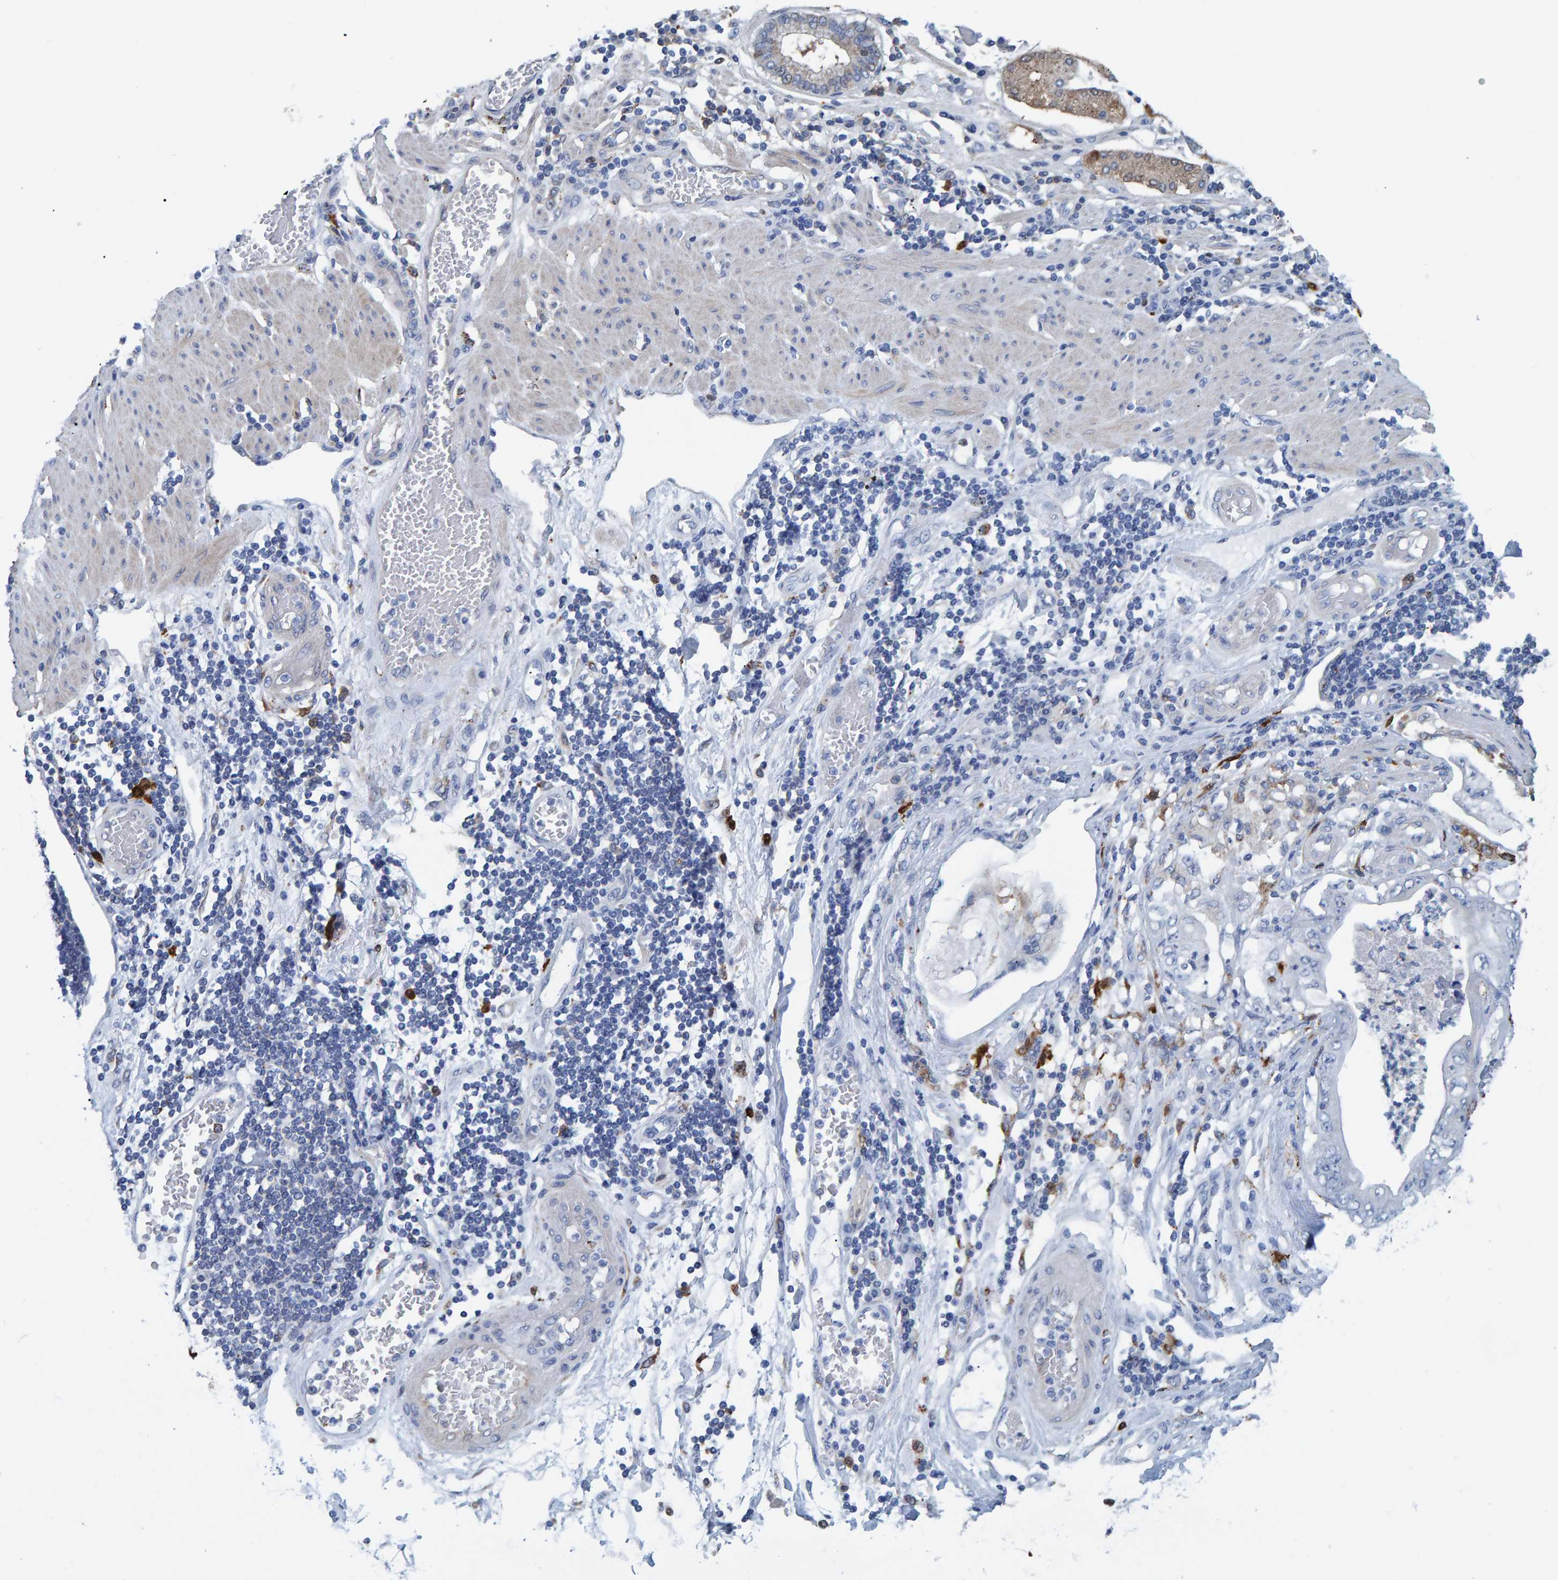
{"staining": {"intensity": "negative", "quantity": "none", "location": "none"}, "tissue": "stomach cancer", "cell_type": "Tumor cells", "image_type": "cancer", "snomed": [{"axis": "morphology", "description": "Adenocarcinoma, NOS"}, {"axis": "topography", "description": "Stomach"}], "caption": "There is no significant expression in tumor cells of stomach cancer.", "gene": "IDO1", "patient": {"sex": "female", "age": 73}}